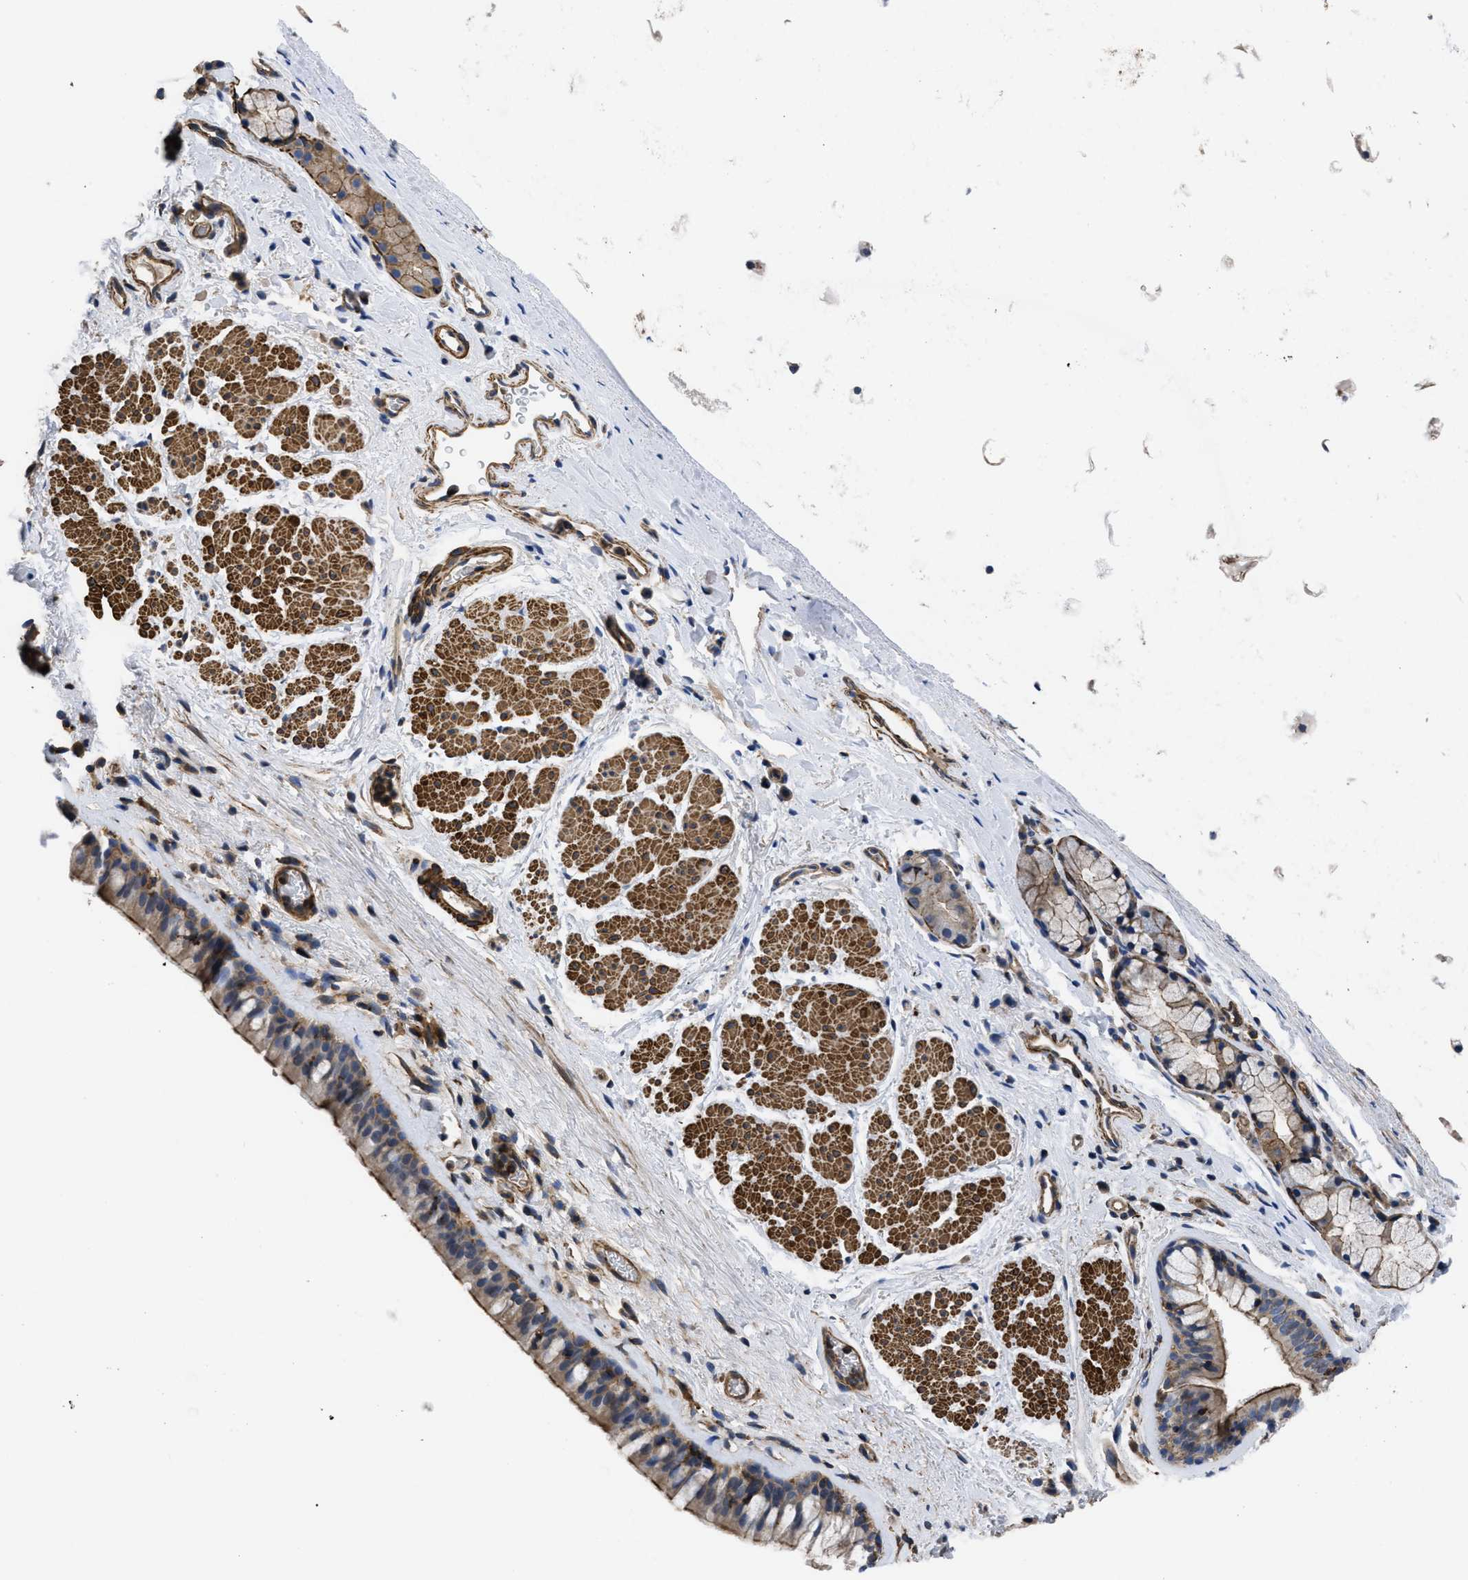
{"staining": {"intensity": "strong", "quantity": ">75%", "location": "cytoplasmic/membranous"}, "tissue": "bronchus", "cell_type": "Respiratory epithelial cells", "image_type": "normal", "snomed": [{"axis": "morphology", "description": "Normal tissue, NOS"}, {"axis": "topography", "description": "Cartilage tissue"}, {"axis": "topography", "description": "Bronchus"}], "caption": "A high-resolution photomicrograph shows immunohistochemistry staining of normal bronchus, which displays strong cytoplasmic/membranous staining in about >75% of respiratory epithelial cells.", "gene": "SCUBE2", "patient": {"sex": "female", "age": 53}}